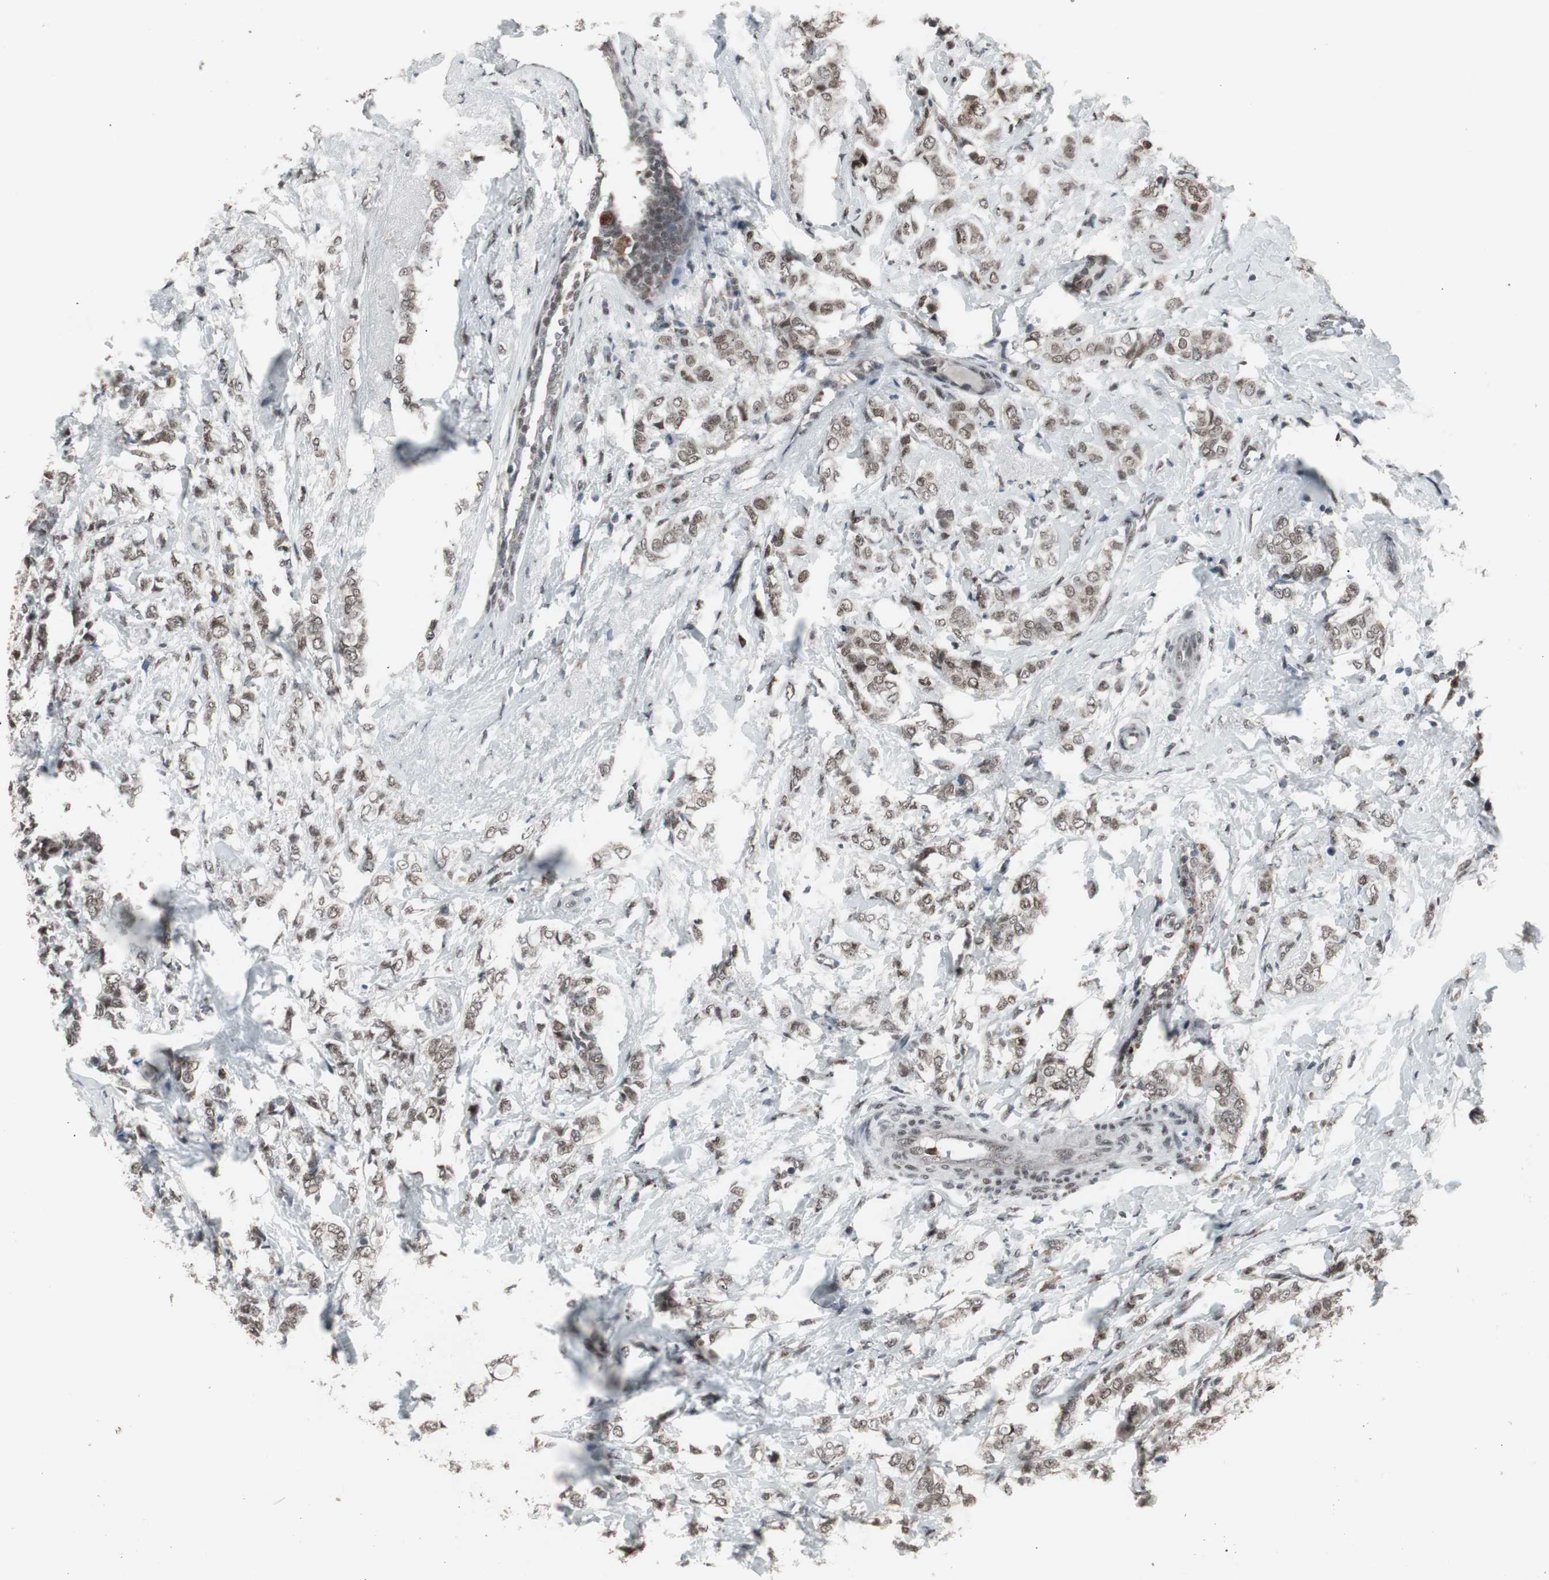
{"staining": {"intensity": "weak", "quantity": ">75%", "location": "nuclear"}, "tissue": "breast cancer", "cell_type": "Tumor cells", "image_type": "cancer", "snomed": [{"axis": "morphology", "description": "Lobular carcinoma"}, {"axis": "topography", "description": "Breast"}], "caption": "Breast cancer (lobular carcinoma) stained for a protein (brown) demonstrates weak nuclear positive positivity in approximately >75% of tumor cells.", "gene": "RXRA", "patient": {"sex": "female", "age": 60}}